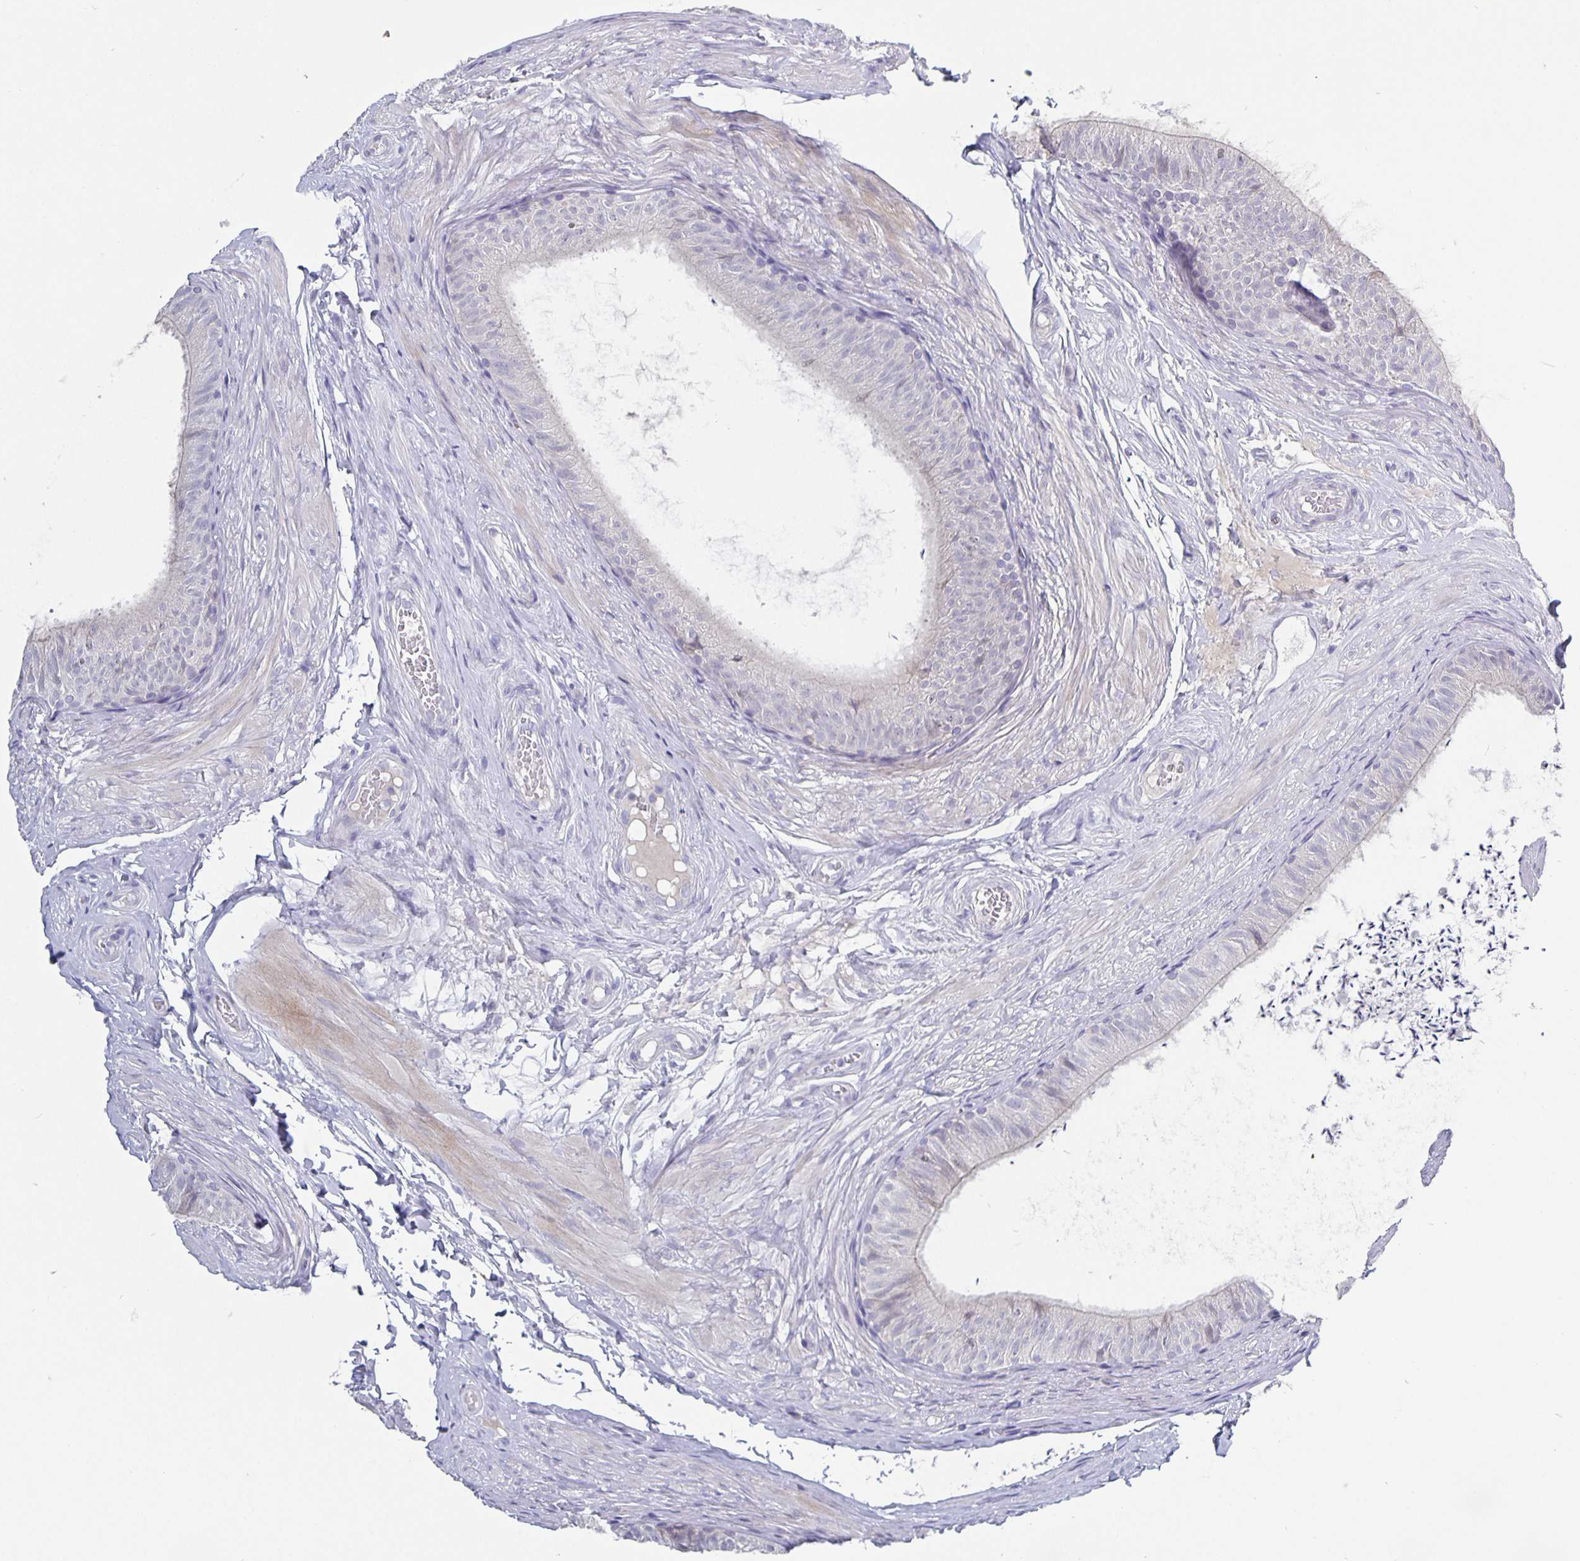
{"staining": {"intensity": "negative", "quantity": "none", "location": "none"}, "tissue": "epididymis", "cell_type": "Glandular cells", "image_type": "normal", "snomed": [{"axis": "morphology", "description": "Normal tissue, NOS"}, {"axis": "topography", "description": "Epididymis, spermatic cord, NOS"}, {"axis": "topography", "description": "Epididymis"}, {"axis": "topography", "description": "Peripheral nerve tissue"}], "caption": "The immunohistochemistry image has no significant expression in glandular cells of epididymis. Brightfield microscopy of IHC stained with DAB (3,3'-diaminobenzidine) (brown) and hematoxylin (blue), captured at high magnification.", "gene": "GDF15", "patient": {"sex": "male", "age": 29}}